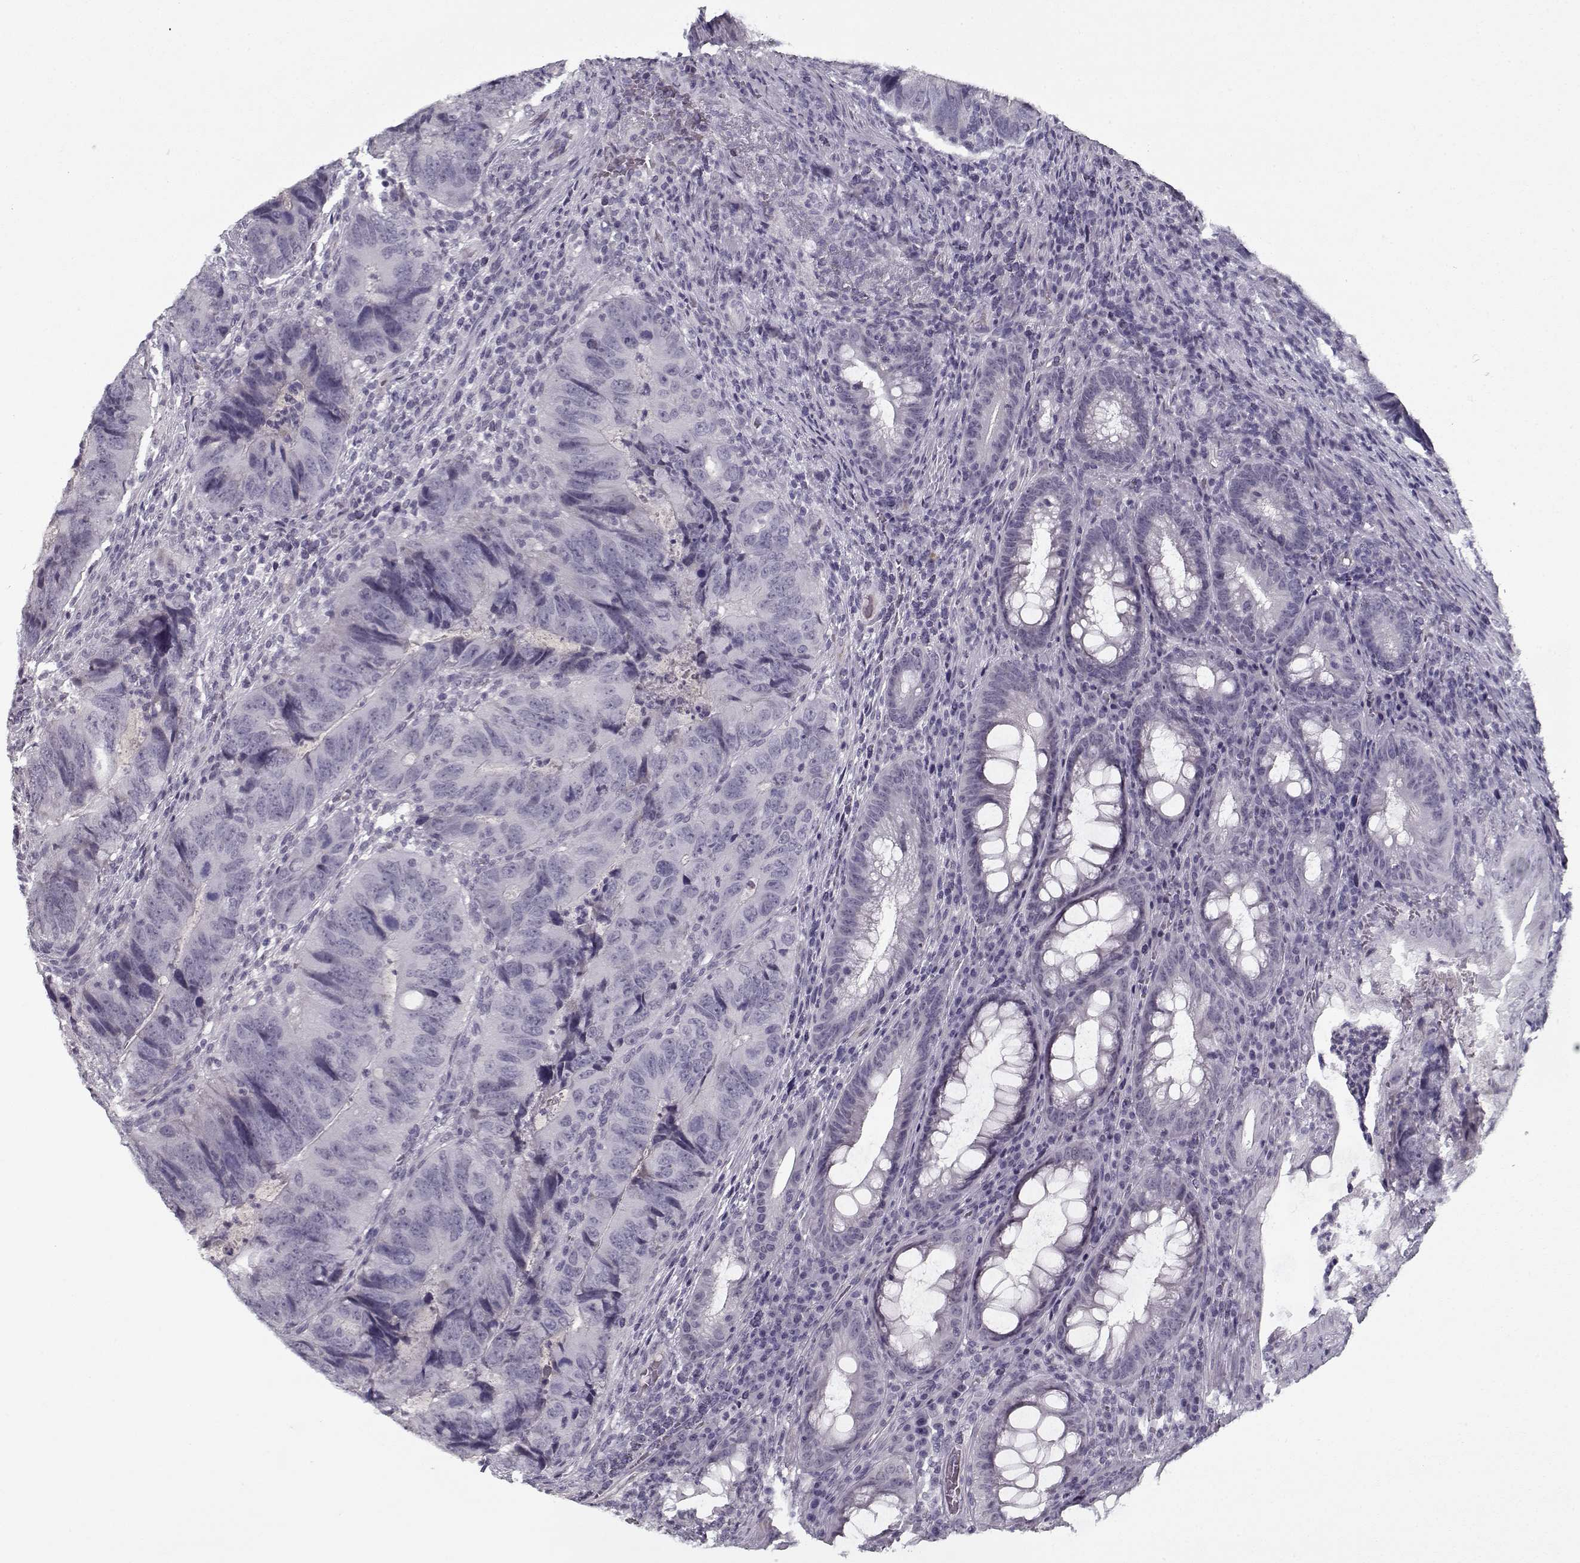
{"staining": {"intensity": "negative", "quantity": "none", "location": "none"}, "tissue": "colorectal cancer", "cell_type": "Tumor cells", "image_type": "cancer", "snomed": [{"axis": "morphology", "description": "Adenocarcinoma, NOS"}, {"axis": "topography", "description": "Colon"}], "caption": "Tumor cells show no significant protein expression in adenocarcinoma (colorectal).", "gene": "SPACA9", "patient": {"sex": "male", "age": 79}}